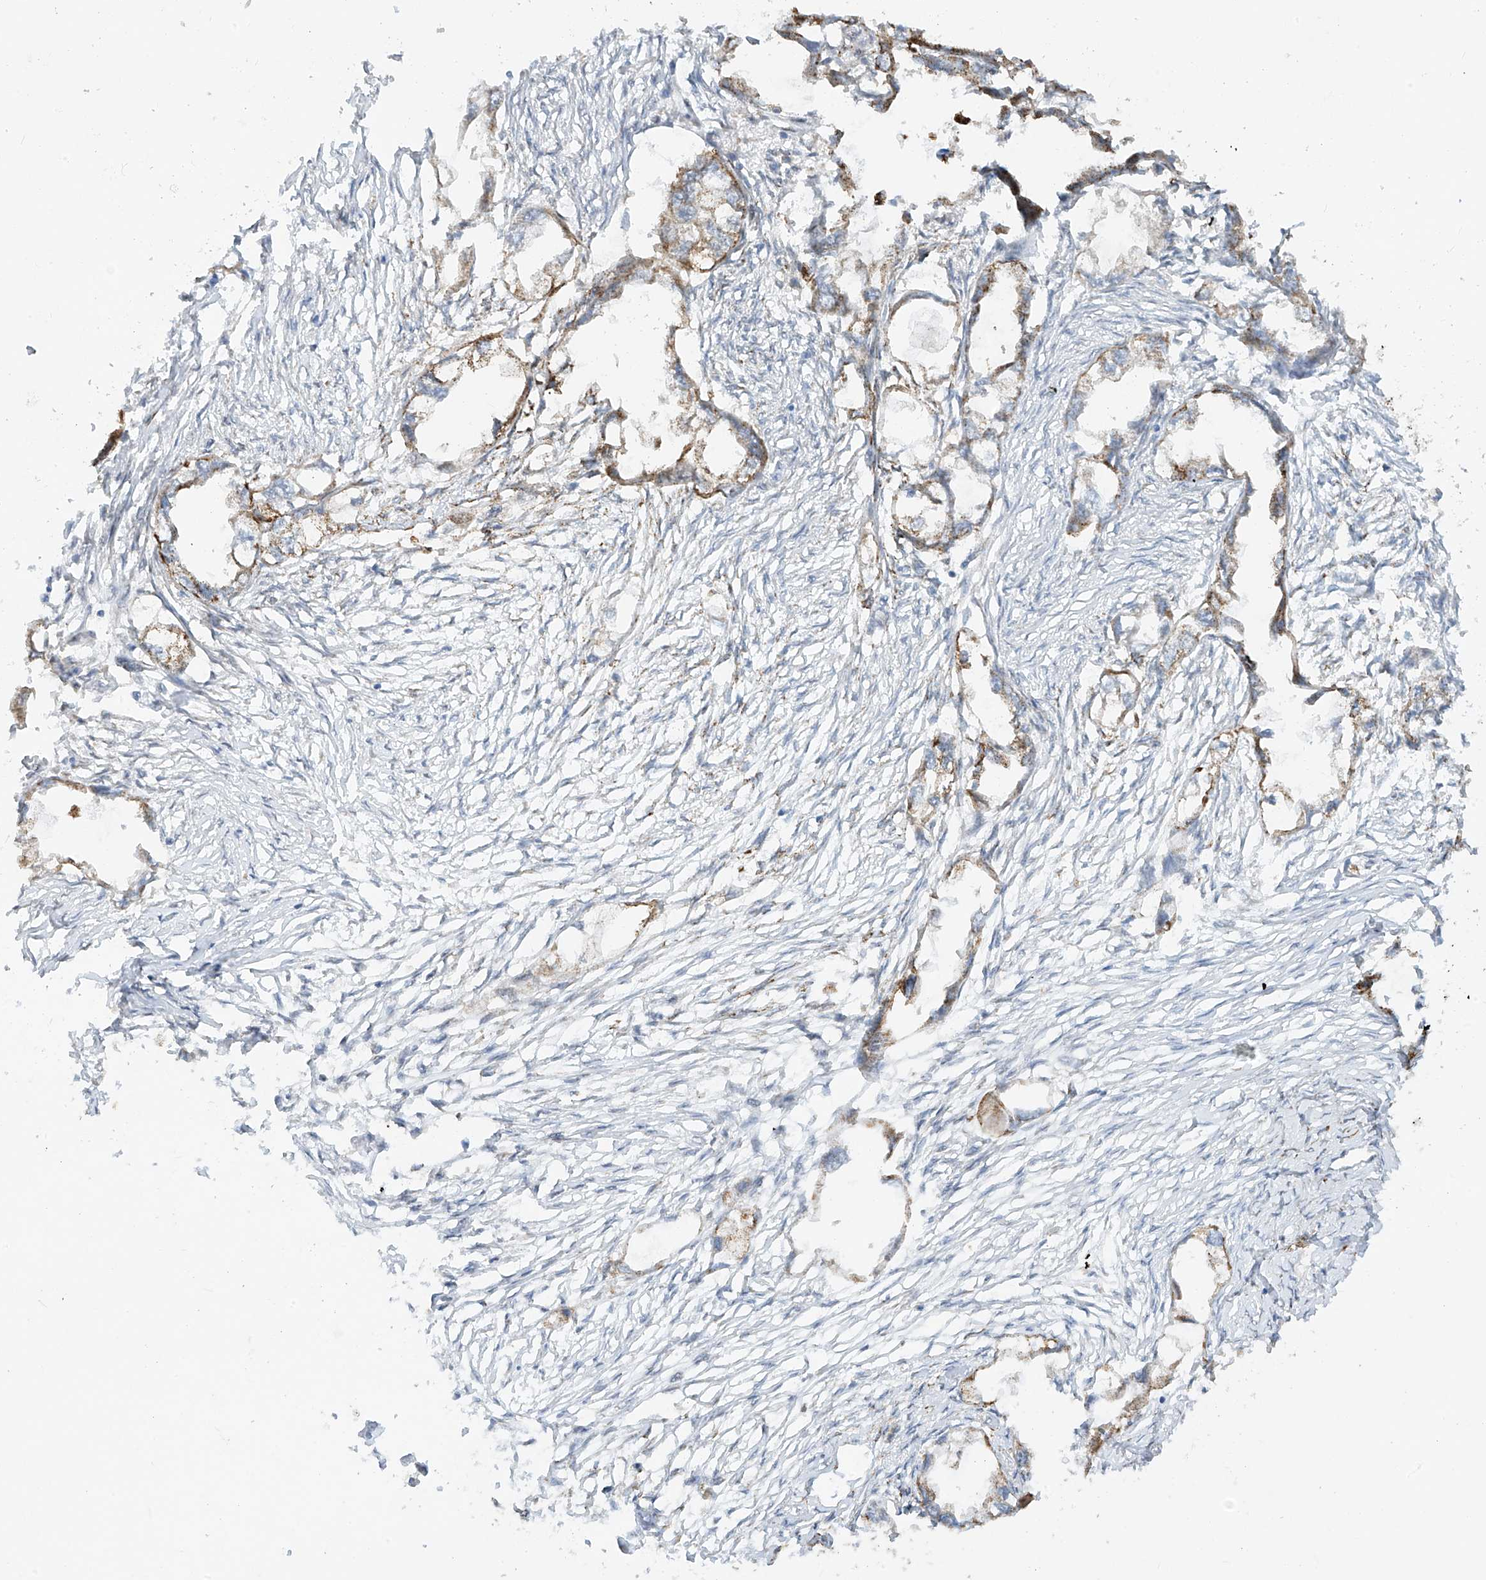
{"staining": {"intensity": "moderate", "quantity": "25%-75%", "location": "cytoplasmic/membranous"}, "tissue": "endometrial cancer", "cell_type": "Tumor cells", "image_type": "cancer", "snomed": [{"axis": "morphology", "description": "Adenocarcinoma, NOS"}, {"axis": "morphology", "description": "Adenocarcinoma, metastatic, NOS"}, {"axis": "topography", "description": "Adipose tissue"}, {"axis": "topography", "description": "Endometrium"}], "caption": "Immunohistochemistry photomicrograph of metastatic adenocarcinoma (endometrial) stained for a protein (brown), which displays medium levels of moderate cytoplasmic/membranous staining in approximately 25%-75% of tumor cells.", "gene": "PM20D2", "patient": {"sex": "female", "age": 67}}